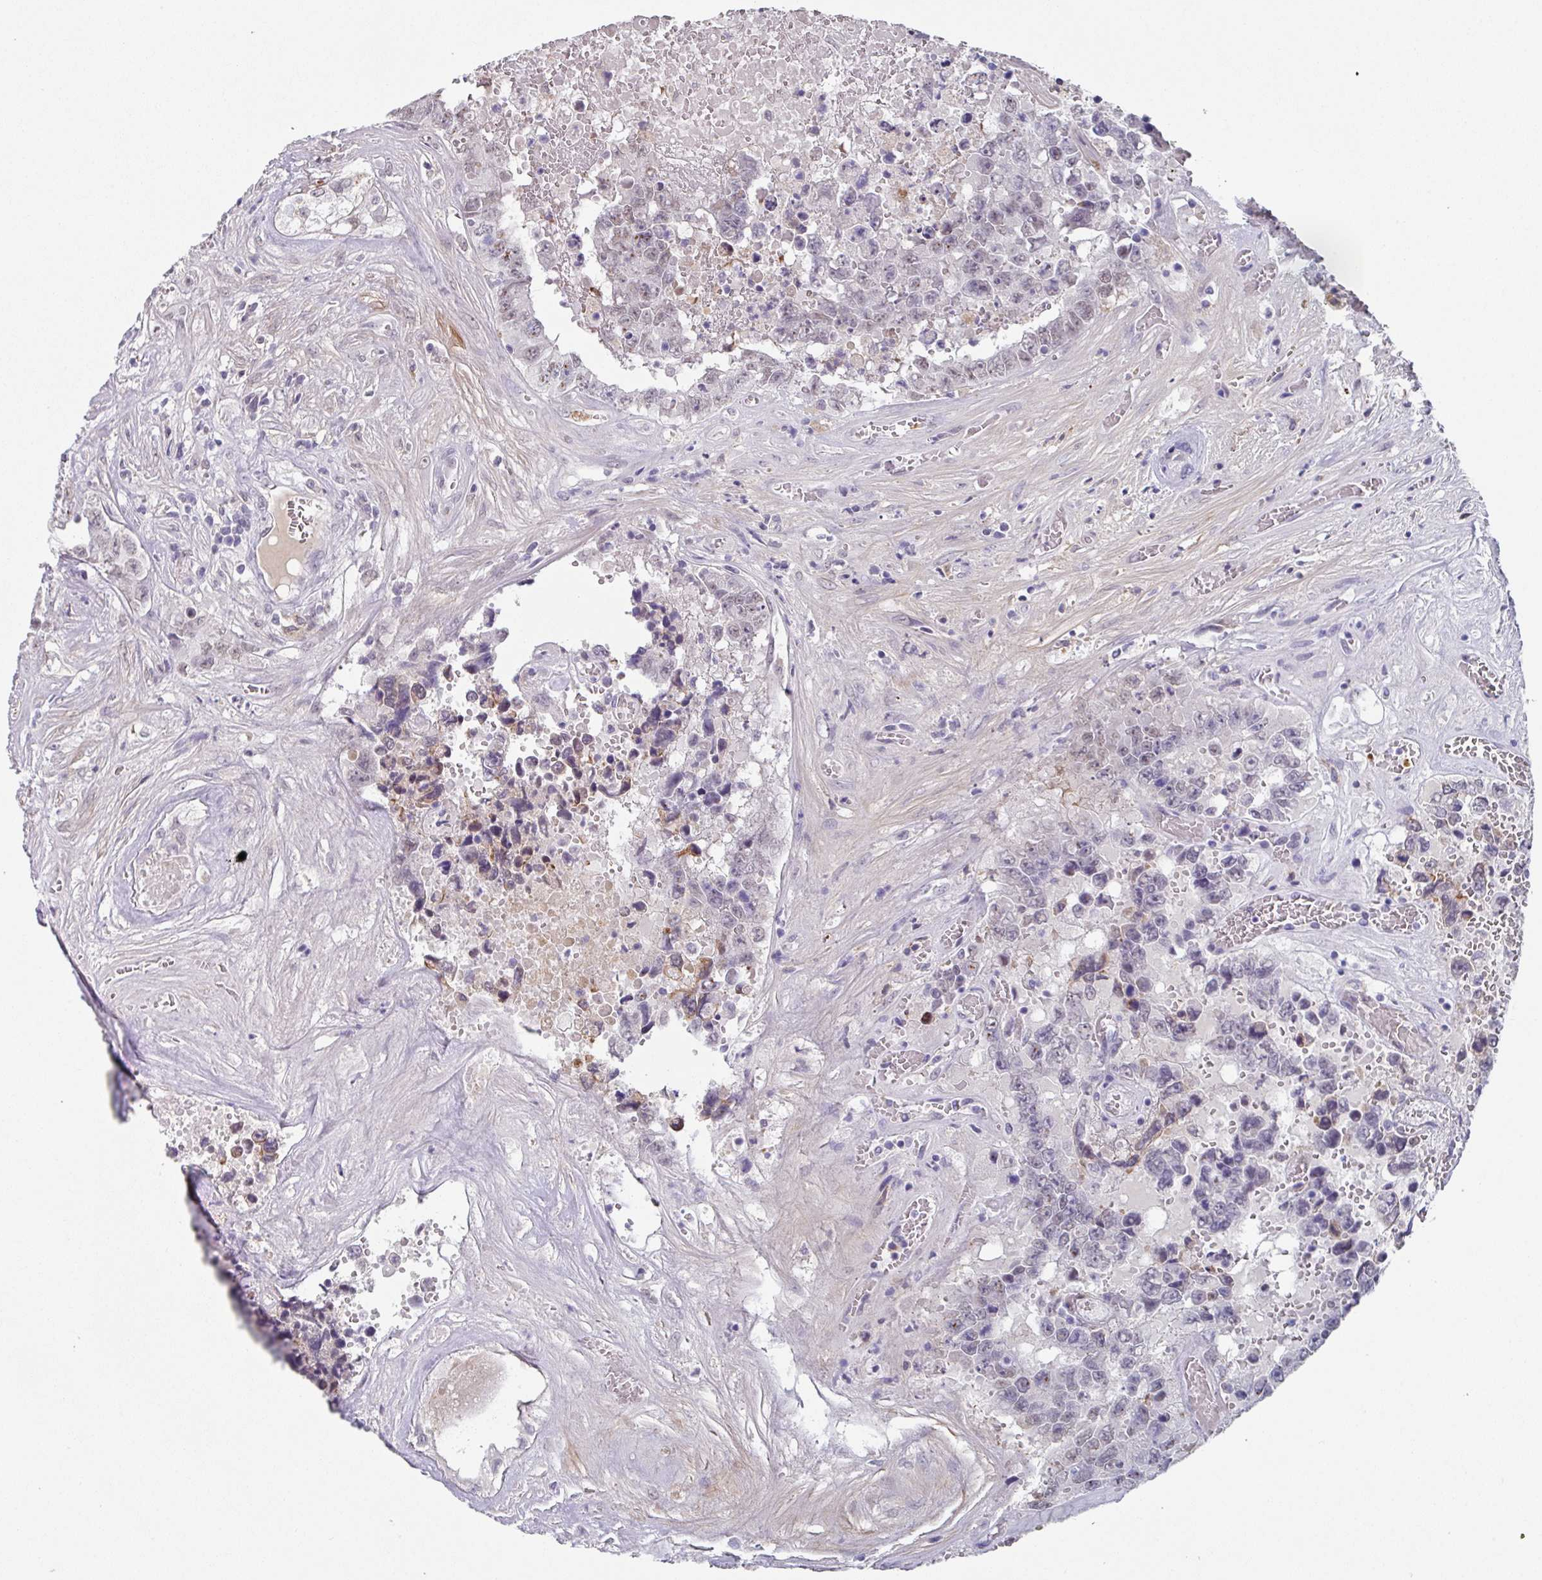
{"staining": {"intensity": "weak", "quantity": "25%-75%", "location": "nuclear"}, "tissue": "testis cancer", "cell_type": "Tumor cells", "image_type": "cancer", "snomed": [{"axis": "morphology", "description": "Normal tissue, NOS"}, {"axis": "morphology", "description": "Carcinoma, Embryonal, NOS"}, {"axis": "topography", "description": "Testis"}, {"axis": "topography", "description": "Epididymis"}], "caption": "IHC (DAB) staining of human testis cancer displays weak nuclear protein staining in approximately 25%-75% of tumor cells.", "gene": "C1QB", "patient": {"sex": "male", "age": 25}}